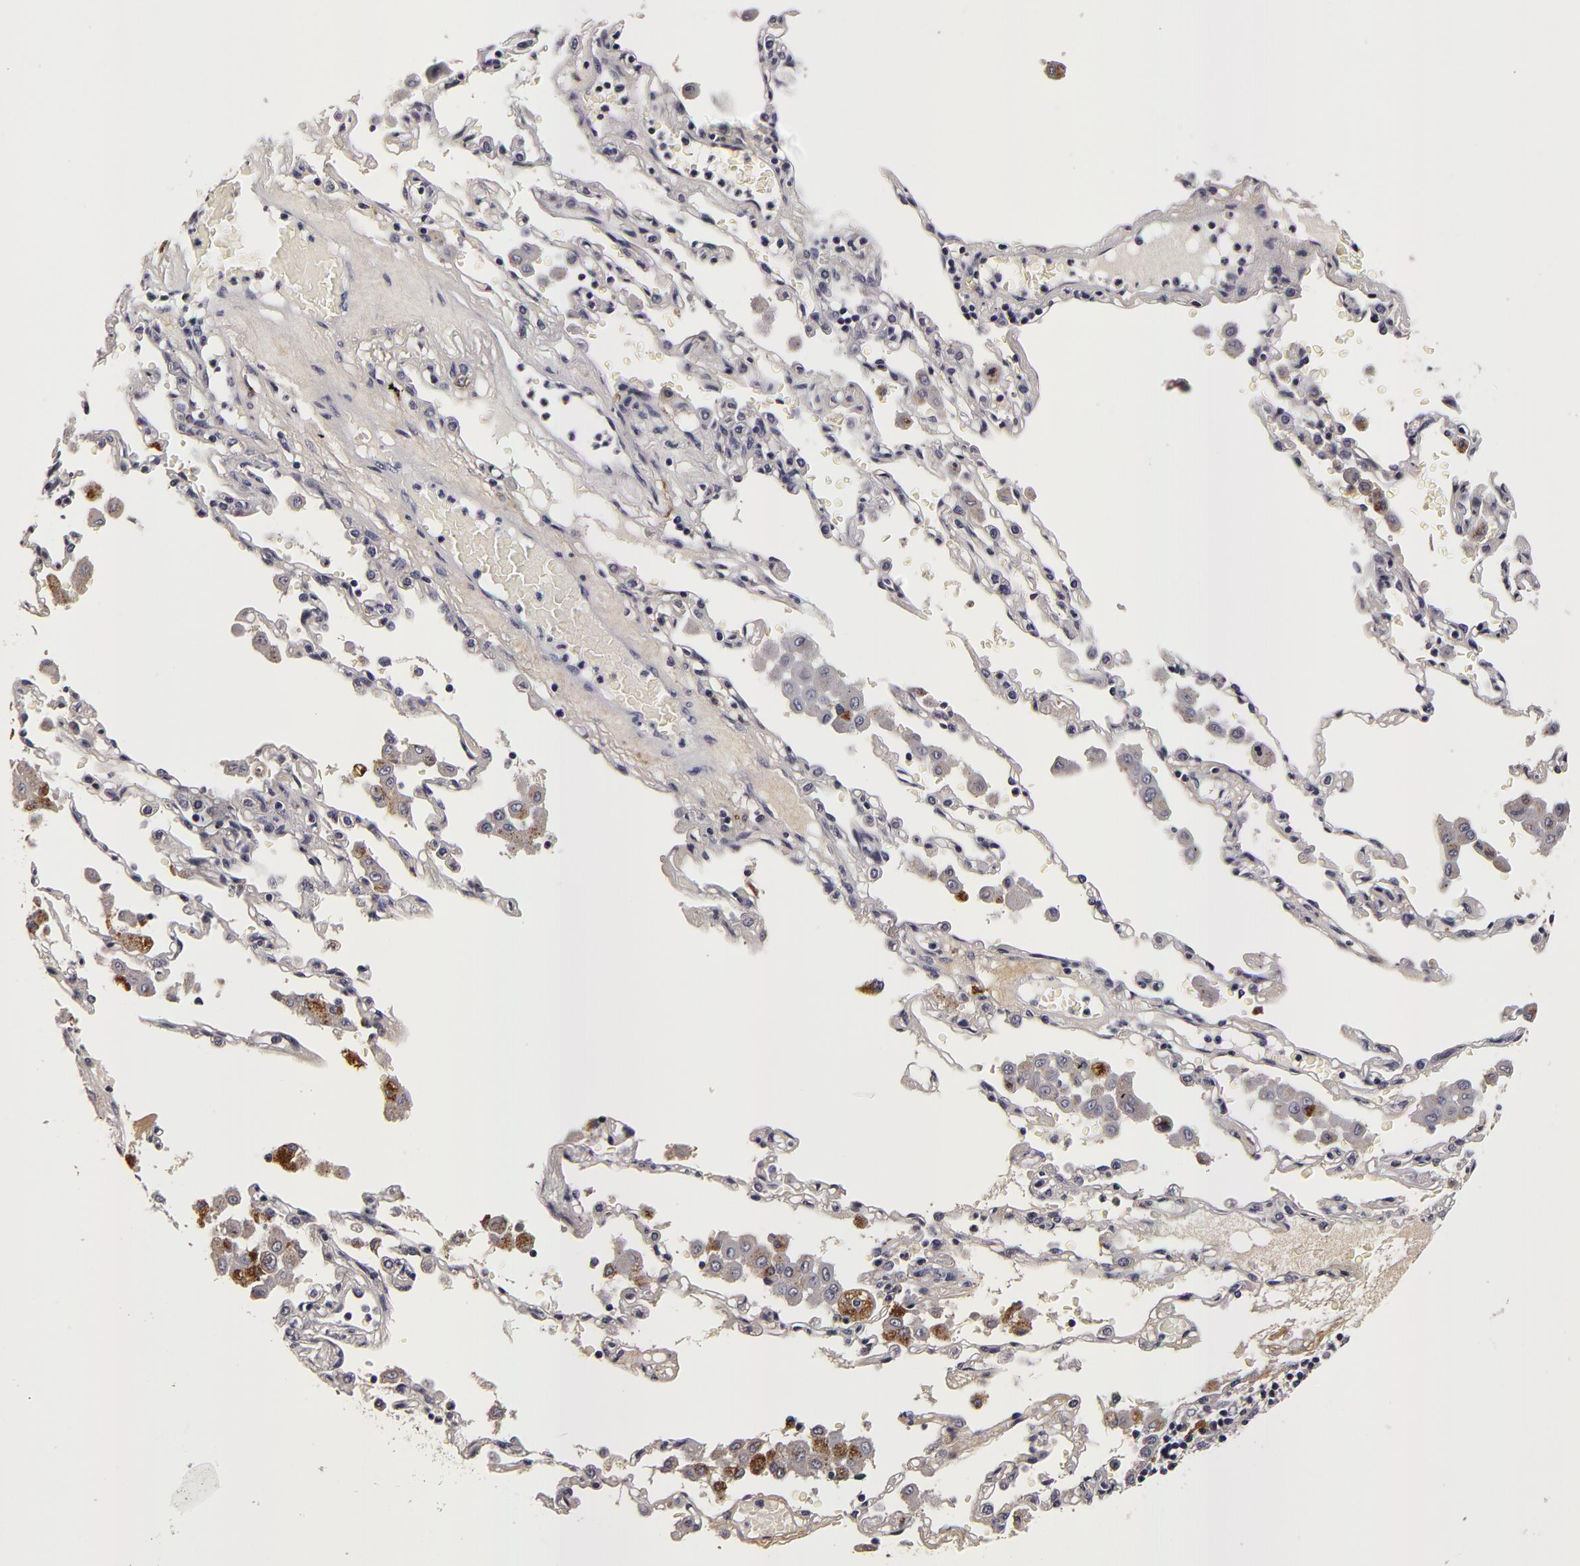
{"staining": {"intensity": "moderate", "quantity": ">75%", "location": "cytoplasmic/membranous"}, "tissue": "lung cancer", "cell_type": "Tumor cells", "image_type": "cancer", "snomed": [{"axis": "morphology", "description": "Adenocarcinoma, NOS"}, {"axis": "topography", "description": "Lung"}], "caption": "Immunohistochemical staining of lung cancer (adenocarcinoma) shows moderate cytoplasmic/membranous protein positivity in about >75% of tumor cells.", "gene": "LGALS3BP", "patient": {"sex": "male", "age": 64}}